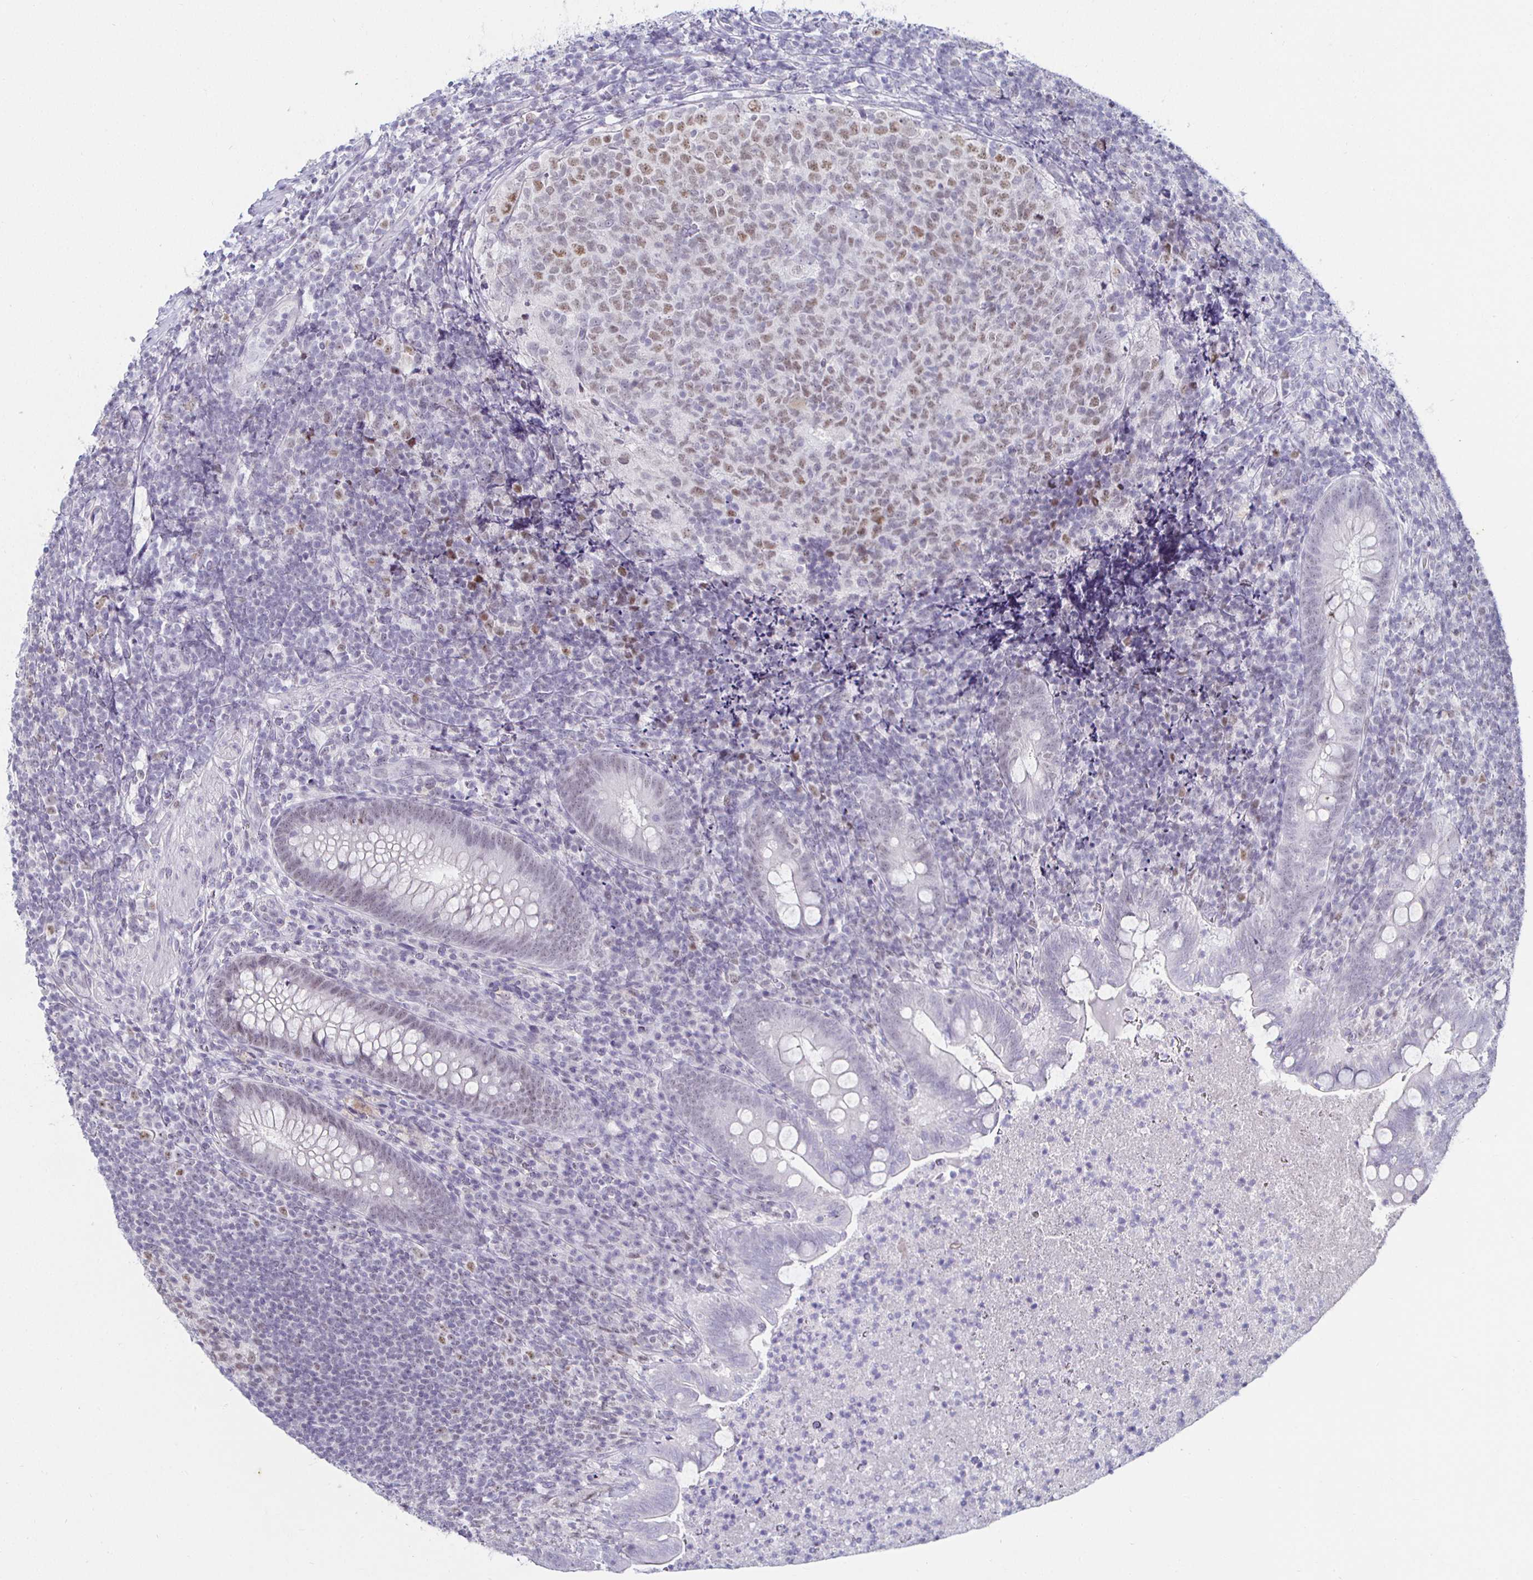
{"staining": {"intensity": "negative", "quantity": "none", "location": "none"}, "tissue": "appendix", "cell_type": "Glandular cells", "image_type": "normal", "snomed": [{"axis": "morphology", "description": "Normal tissue, NOS"}, {"axis": "topography", "description": "Appendix"}], "caption": "A high-resolution image shows immunohistochemistry staining of benign appendix, which shows no significant expression in glandular cells. Brightfield microscopy of immunohistochemistry stained with DAB (3,3'-diaminobenzidine) (brown) and hematoxylin (blue), captured at high magnification.", "gene": "MLH1", "patient": {"sex": "male", "age": 47}}